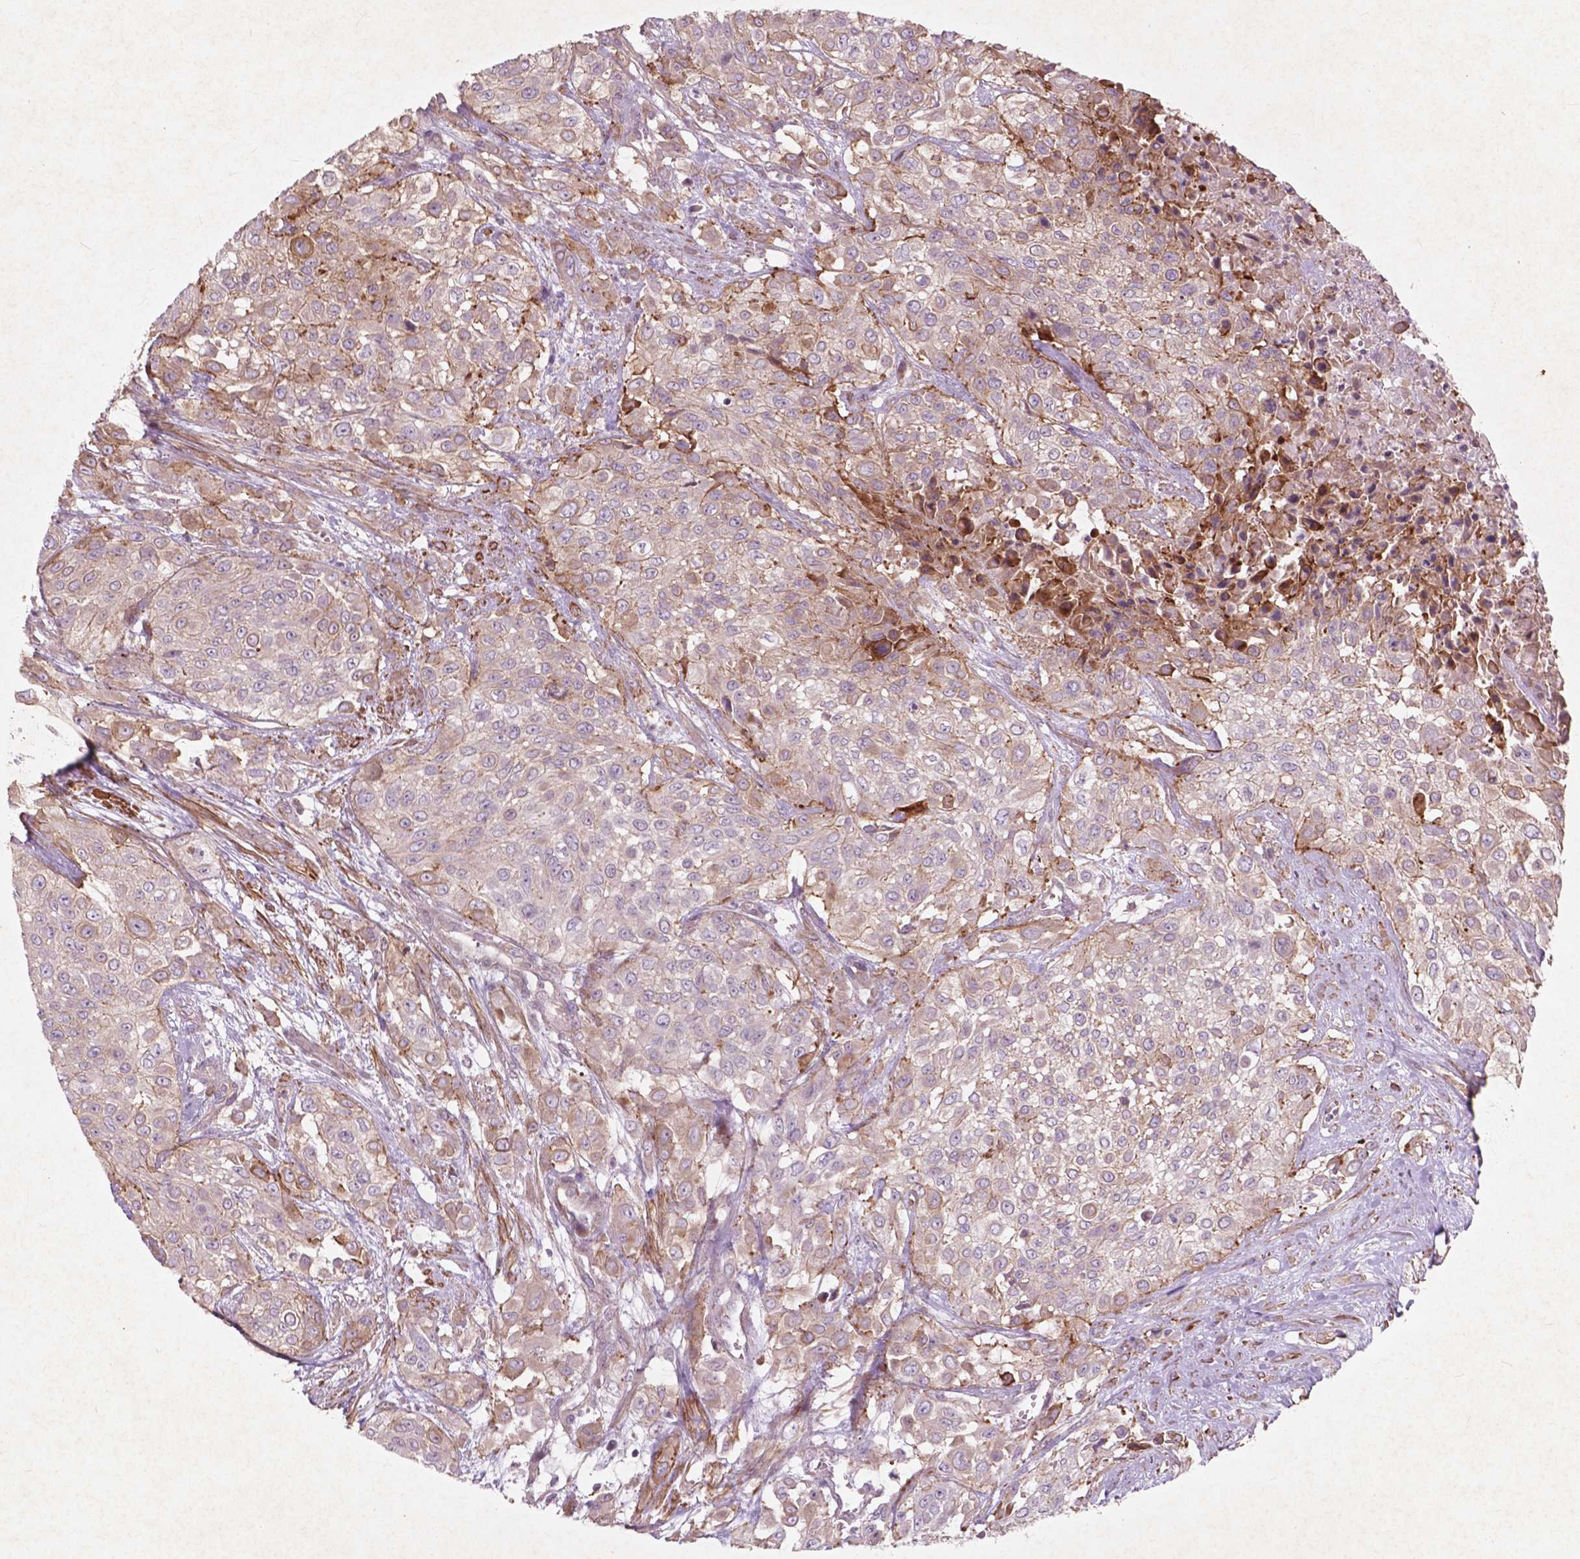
{"staining": {"intensity": "weak", "quantity": "25%-75%", "location": "cytoplasmic/membranous"}, "tissue": "urothelial cancer", "cell_type": "Tumor cells", "image_type": "cancer", "snomed": [{"axis": "morphology", "description": "Urothelial carcinoma, High grade"}, {"axis": "topography", "description": "Urinary bladder"}], "caption": "Immunohistochemical staining of human urothelial cancer reveals low levels of weak cytoplasmic/membranous staining in about 25%-75% of tumor cells.", "gene": "RFPL4B", "patient": {"sex": "male", "age": 57}}